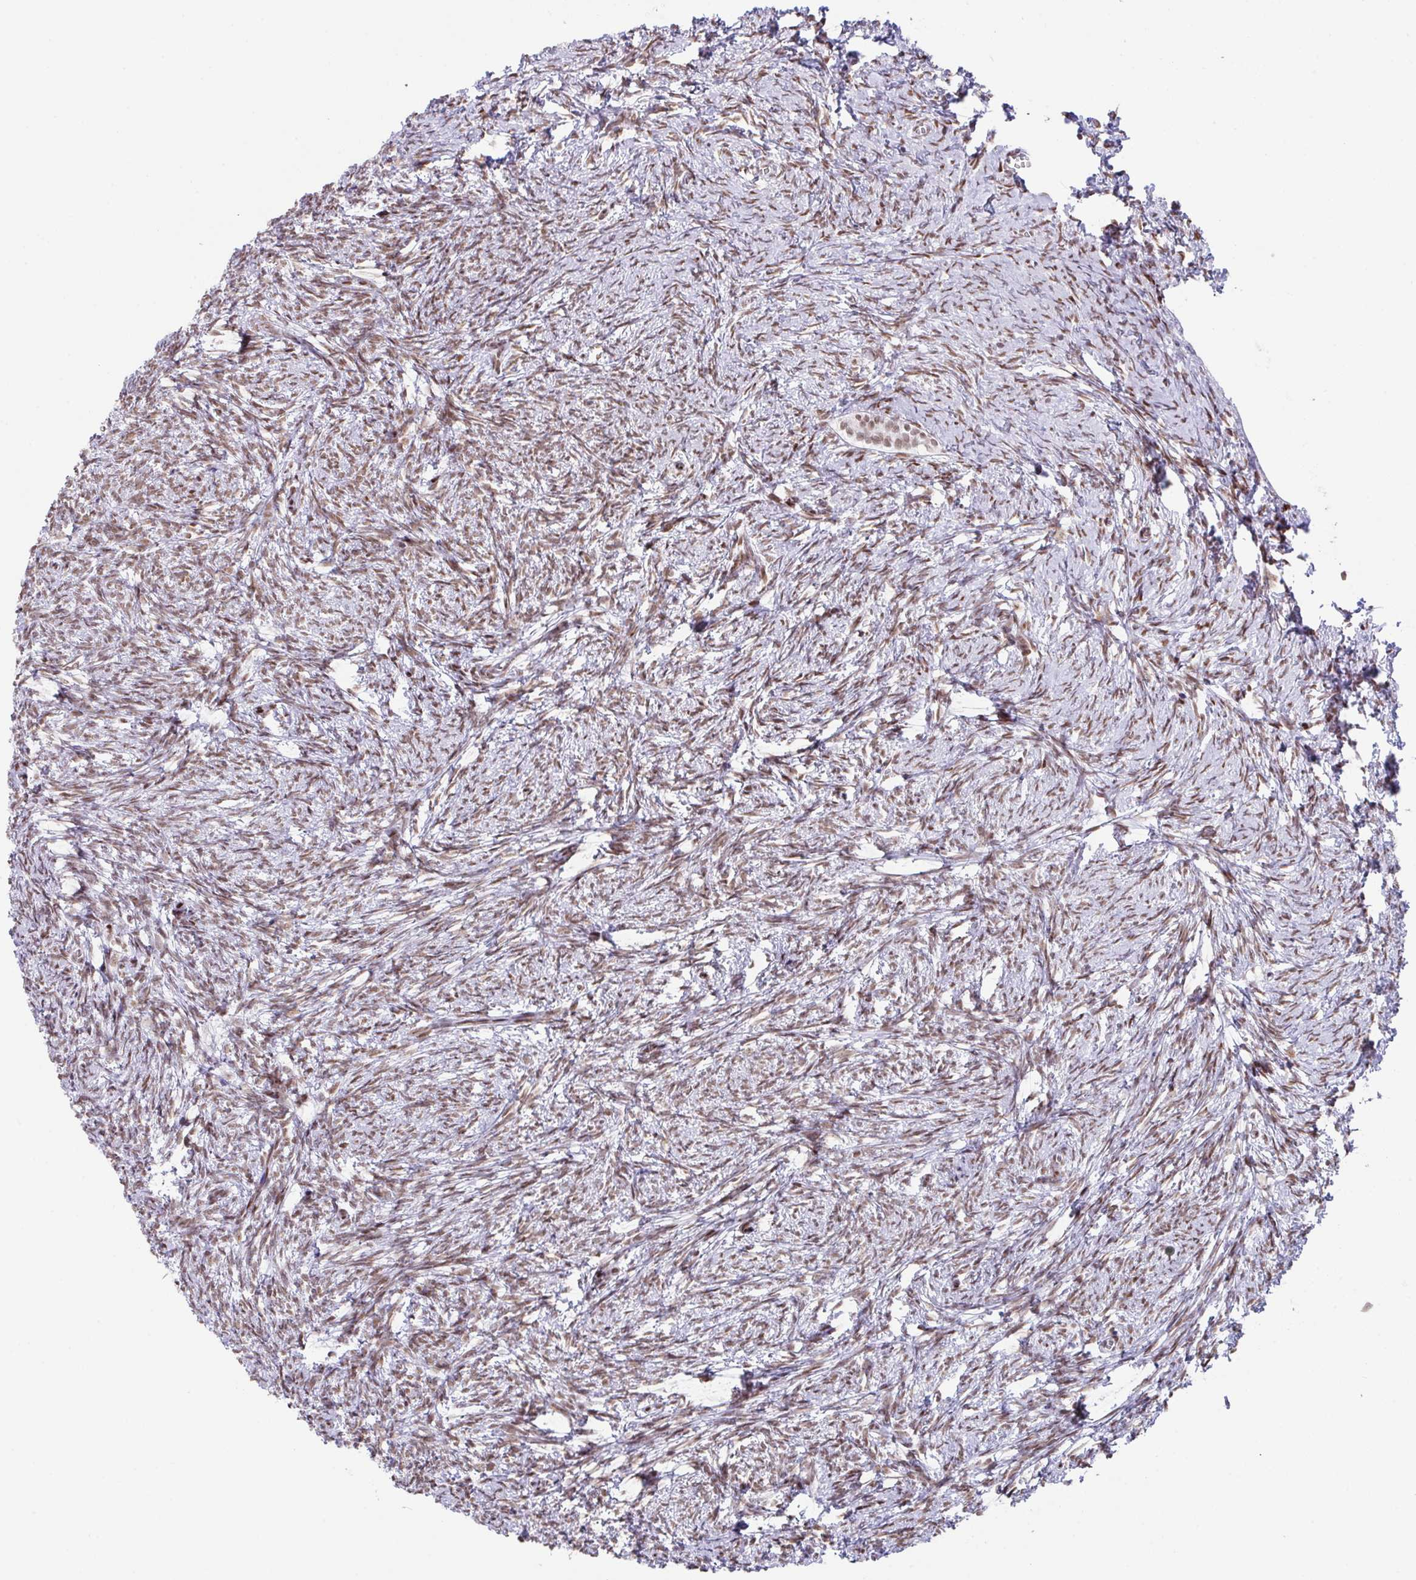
{"staining": {"intensity": "moderate", "quantity": ">75%", "location": "nuclear"}, "tissue": "ovary", "cell_type": "Follicle cells", "image_type": "normal", "snomed": [{"axis": "morphology", "description": "Normal tissue, NOS"}, {"axis": "topography", "description": "Ovary"}], "caption": "Moderate nuclear staining for a protein is seen in approximately >75% of follicle cells of unremarkable ovary using immunohistochemistry (IHC).", "gene": "CLP1", "patient": {"sex": "female", "age": 41}}